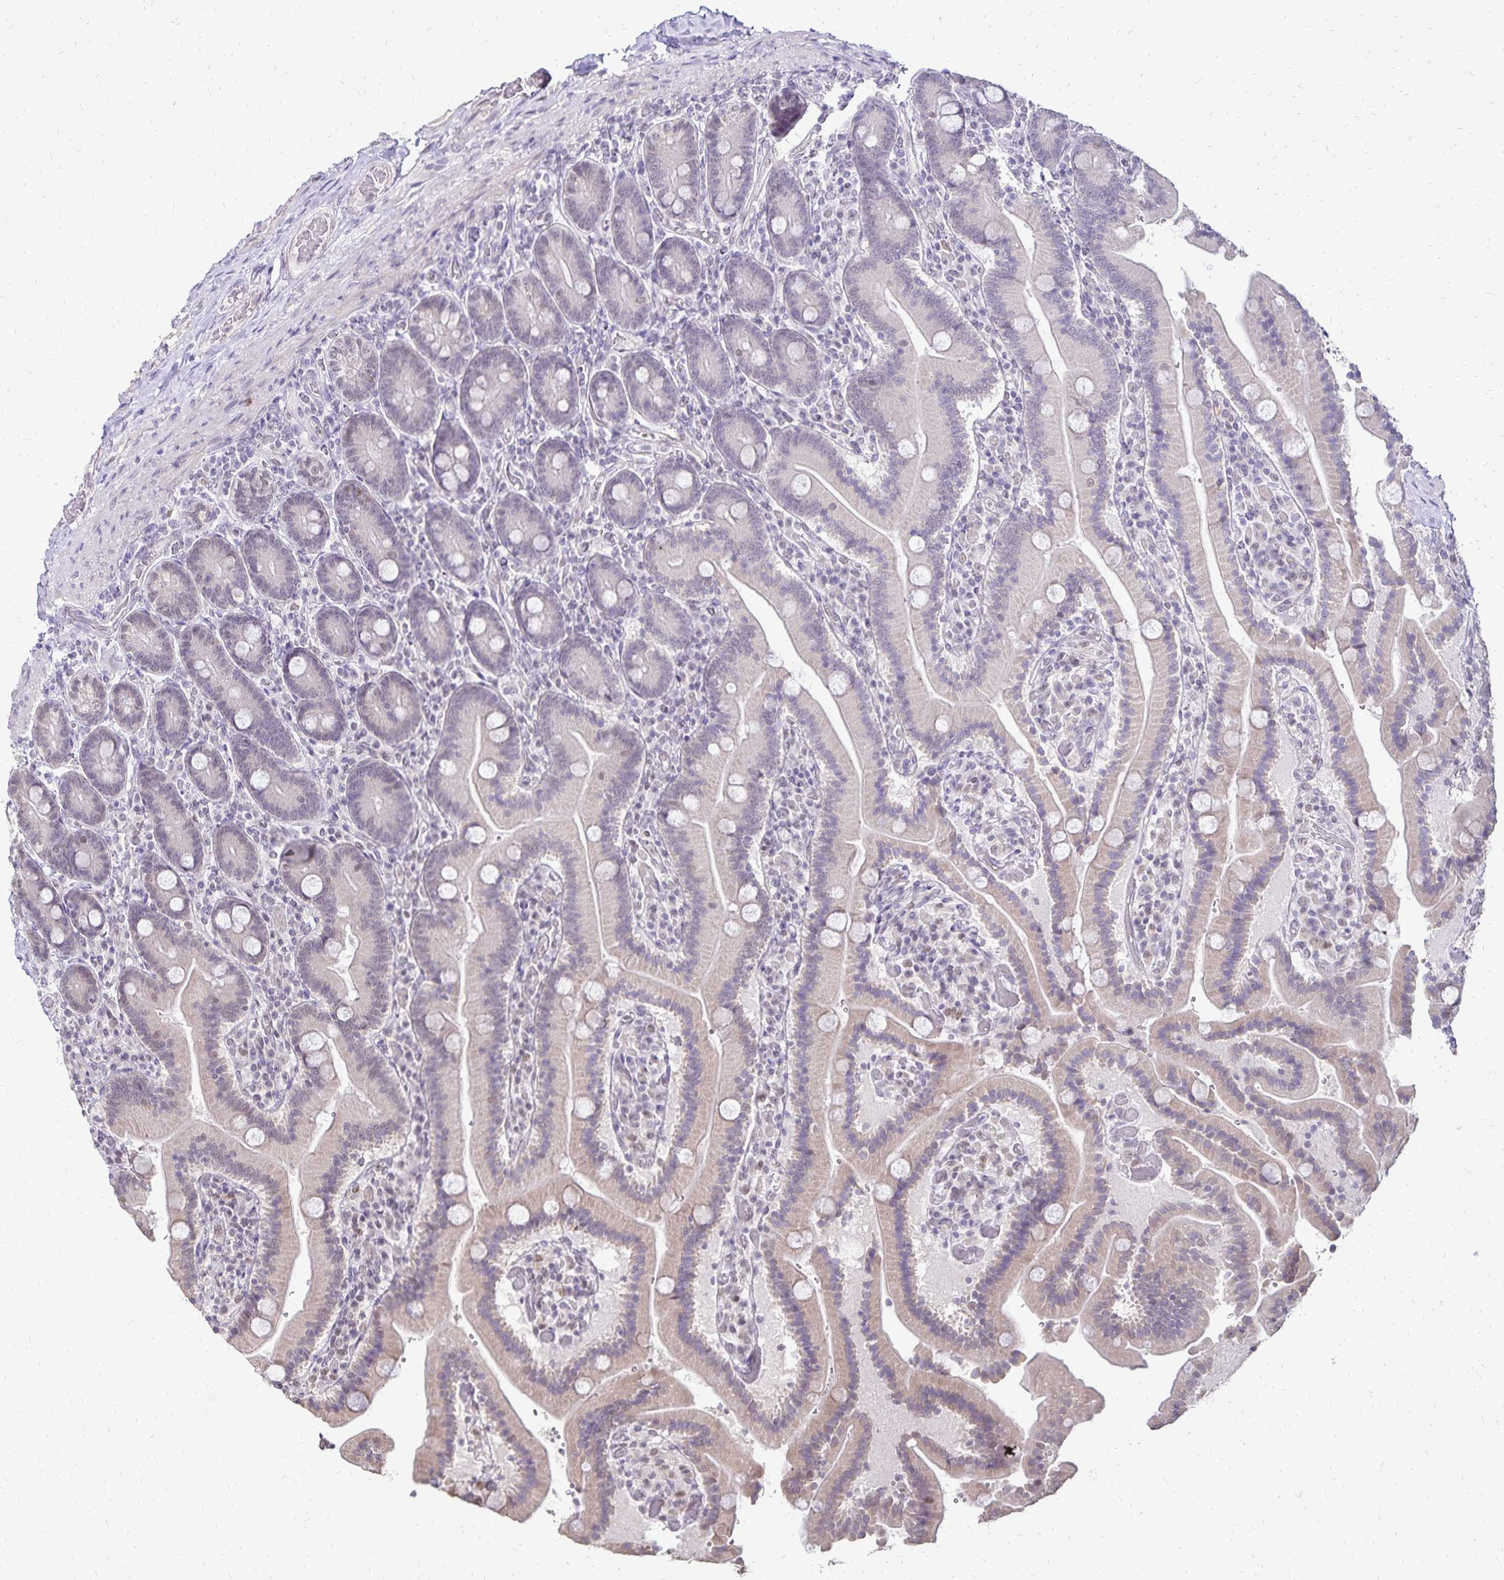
{"staining": {"intensity": "strong", "quantity": "<25%", "location": "nuclear"}, "tissue": "duodenum", "cell_type": "Glandular cells", "image_type": "normal", "snomed": [{"axis": "morphology", "description": "Normal tissue, NOS"}, {"axis": "topography", "description": "Duodenum"}], "caption": "The image shows immunohistochemical staining of benign duodenum. There is strong nuclear expression is present in about <25% of glandular cells.", "gene": "POLB", "patient": {"sex": "female", "age": 62}}